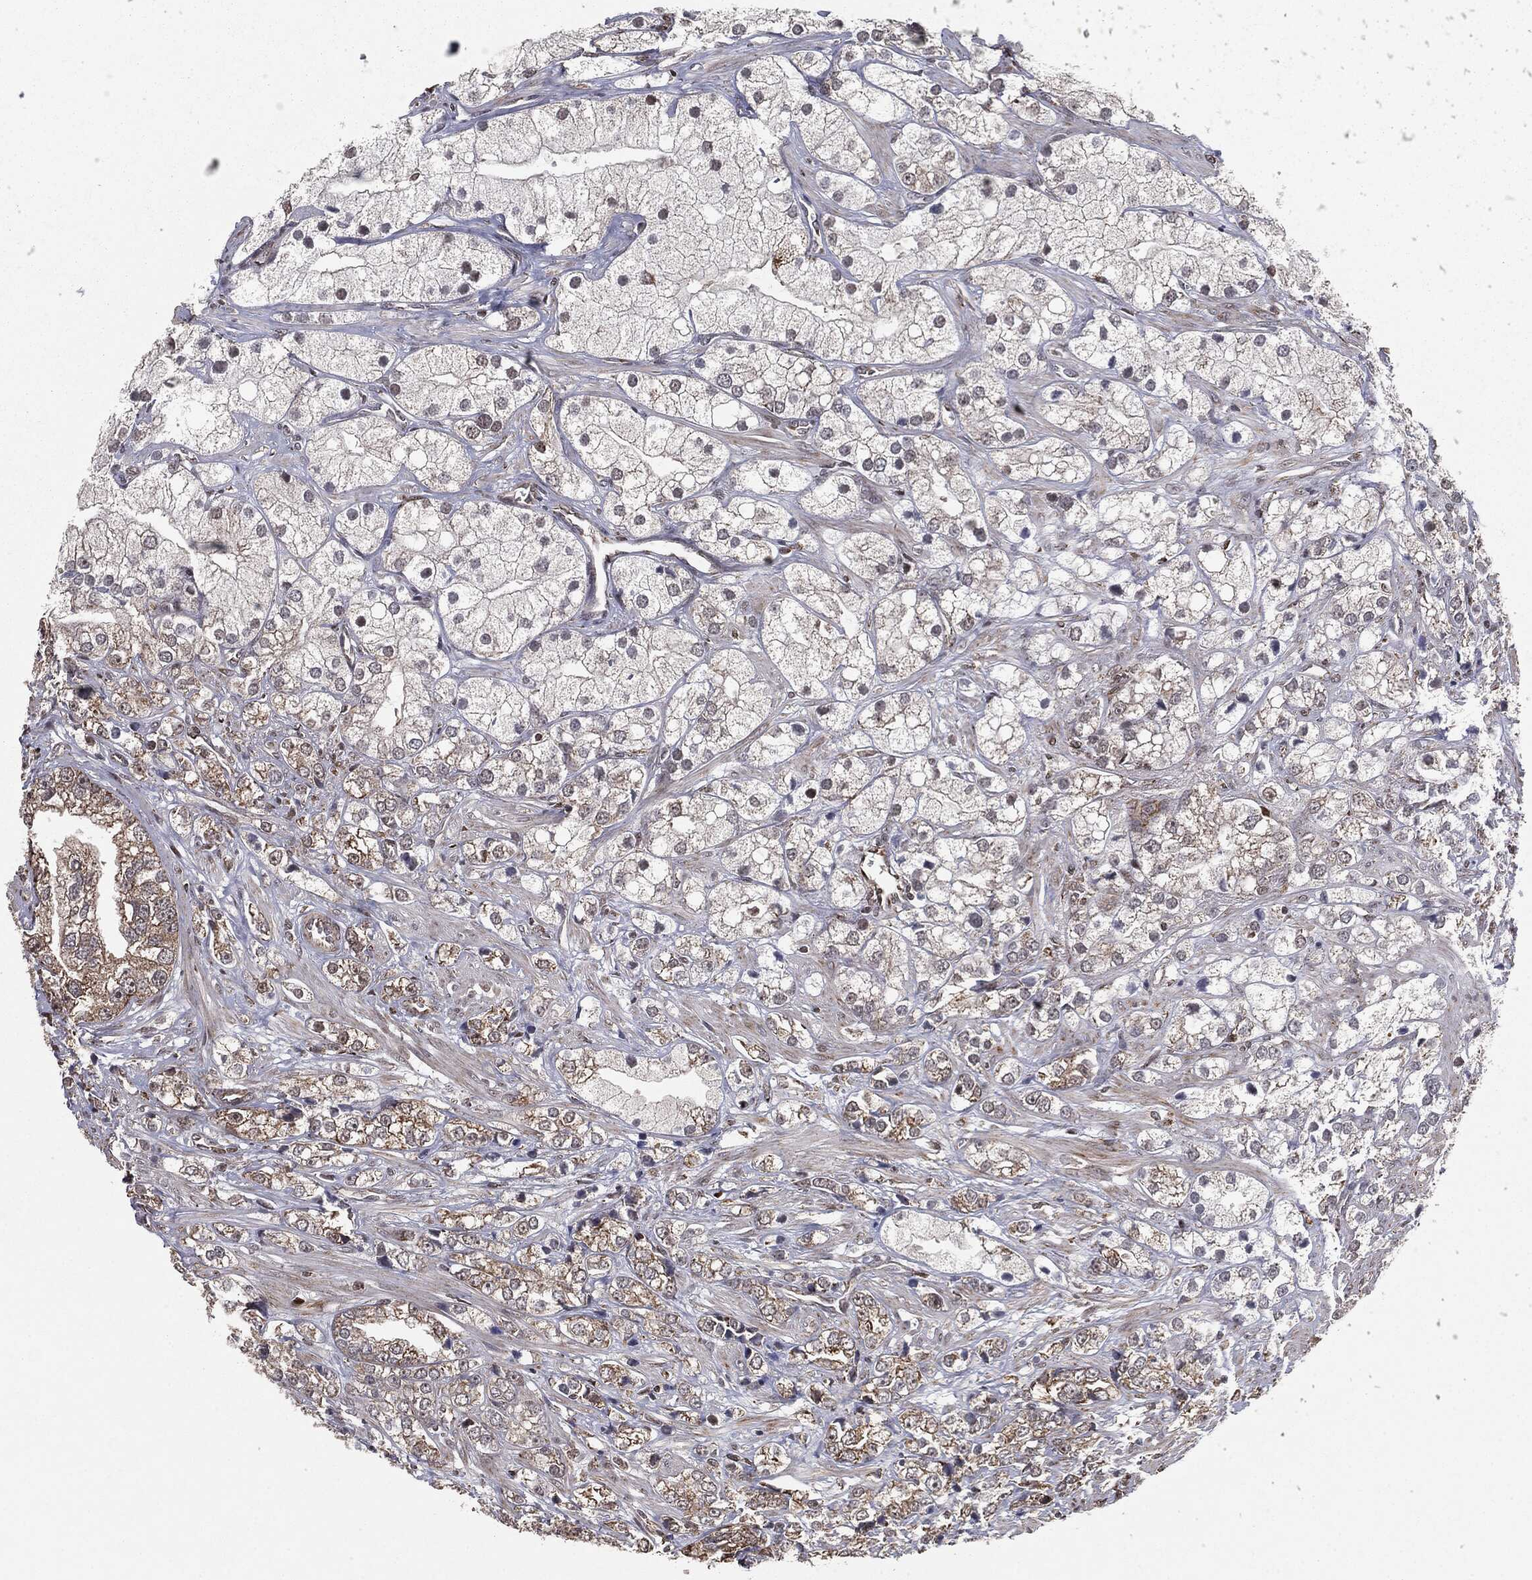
{"staining": {"intensity": "weak", "quantity": "25%-75%", "location": "cytoplasmic/membranous"}, "tissue": "prostate cancer", "cell_type": "Tumor cells", "image_type": "cancer", "snomed": [{"axis": "morphology", "description": "Adenocarcinoma, NOS"}, {"axis": "topography", "description": "Prostate and seminal vesicle, NOS"}, {"axis": "topography", "description": "Prostate"}], "caption": "Prostate cancer stained with a protein marker reveals weak staining in tumor cells.", "gene": "CHCHD2", "patient": {"sex": "male", "age": 79}}